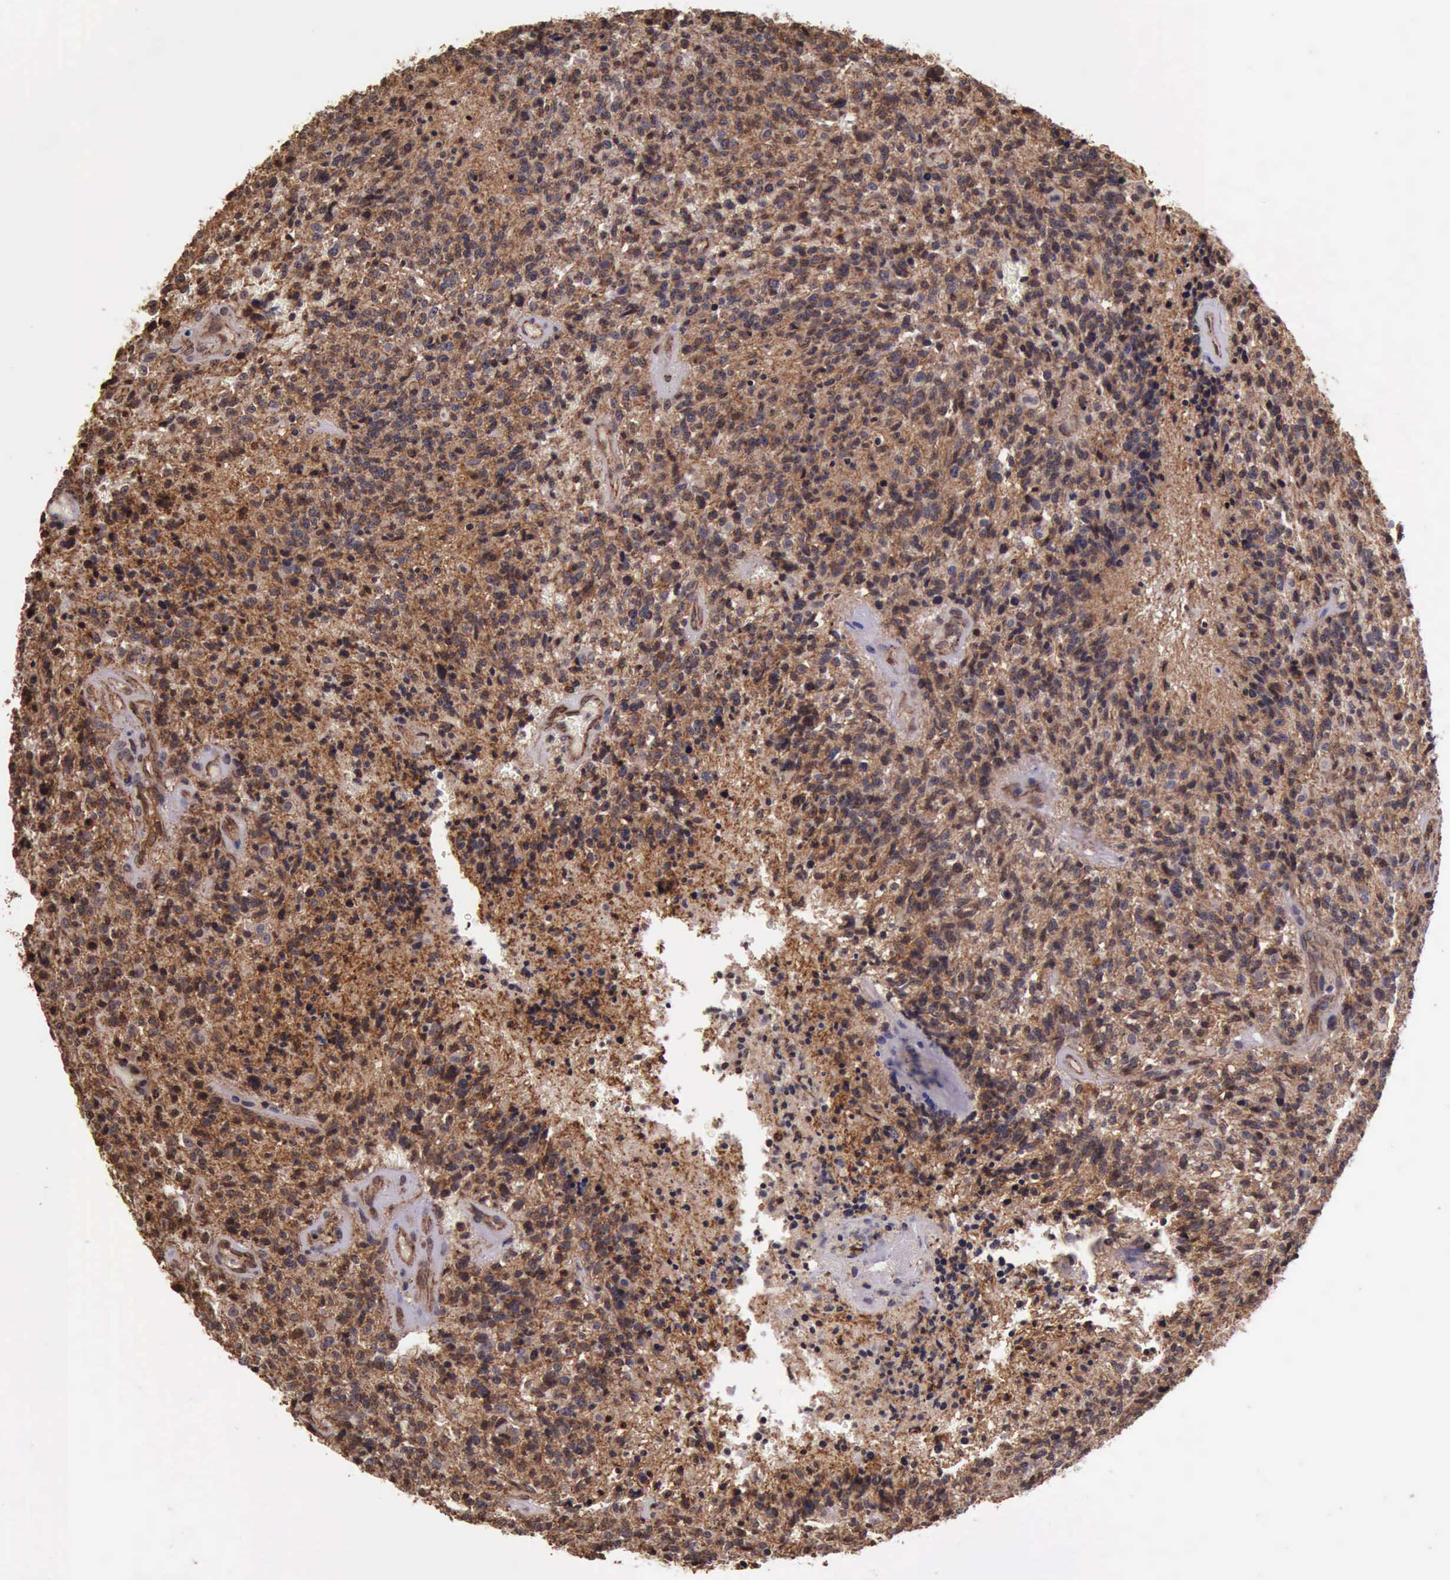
{"staining": {"intensity": "moderate", "quantity": ">75%", "location": "cytoplasmic/membranous"}, "tissue": "glioma", "cell_type": "Tumor cells", "image_type": "cancer", "snomed": [{"axis": "morphology", "description": "Glioma, malignant, High grade"}, {"axis": "topography", "description": "Brain"}], "caption": "Immunohistochemistry staining of high-grade glioma (malignant), which shows medium levels of moderate cytoplasmic/membranous staining in approximately >75% of tumor cells indicating moderate cytoplasmic/membranous protein staining. The staining was performed using DAB (brown) for protein detection and nuclei were counterstained in hematoxylin (blue).", "gene": "CTNNB1", "patient": {"sex": "male", "age": 36}}